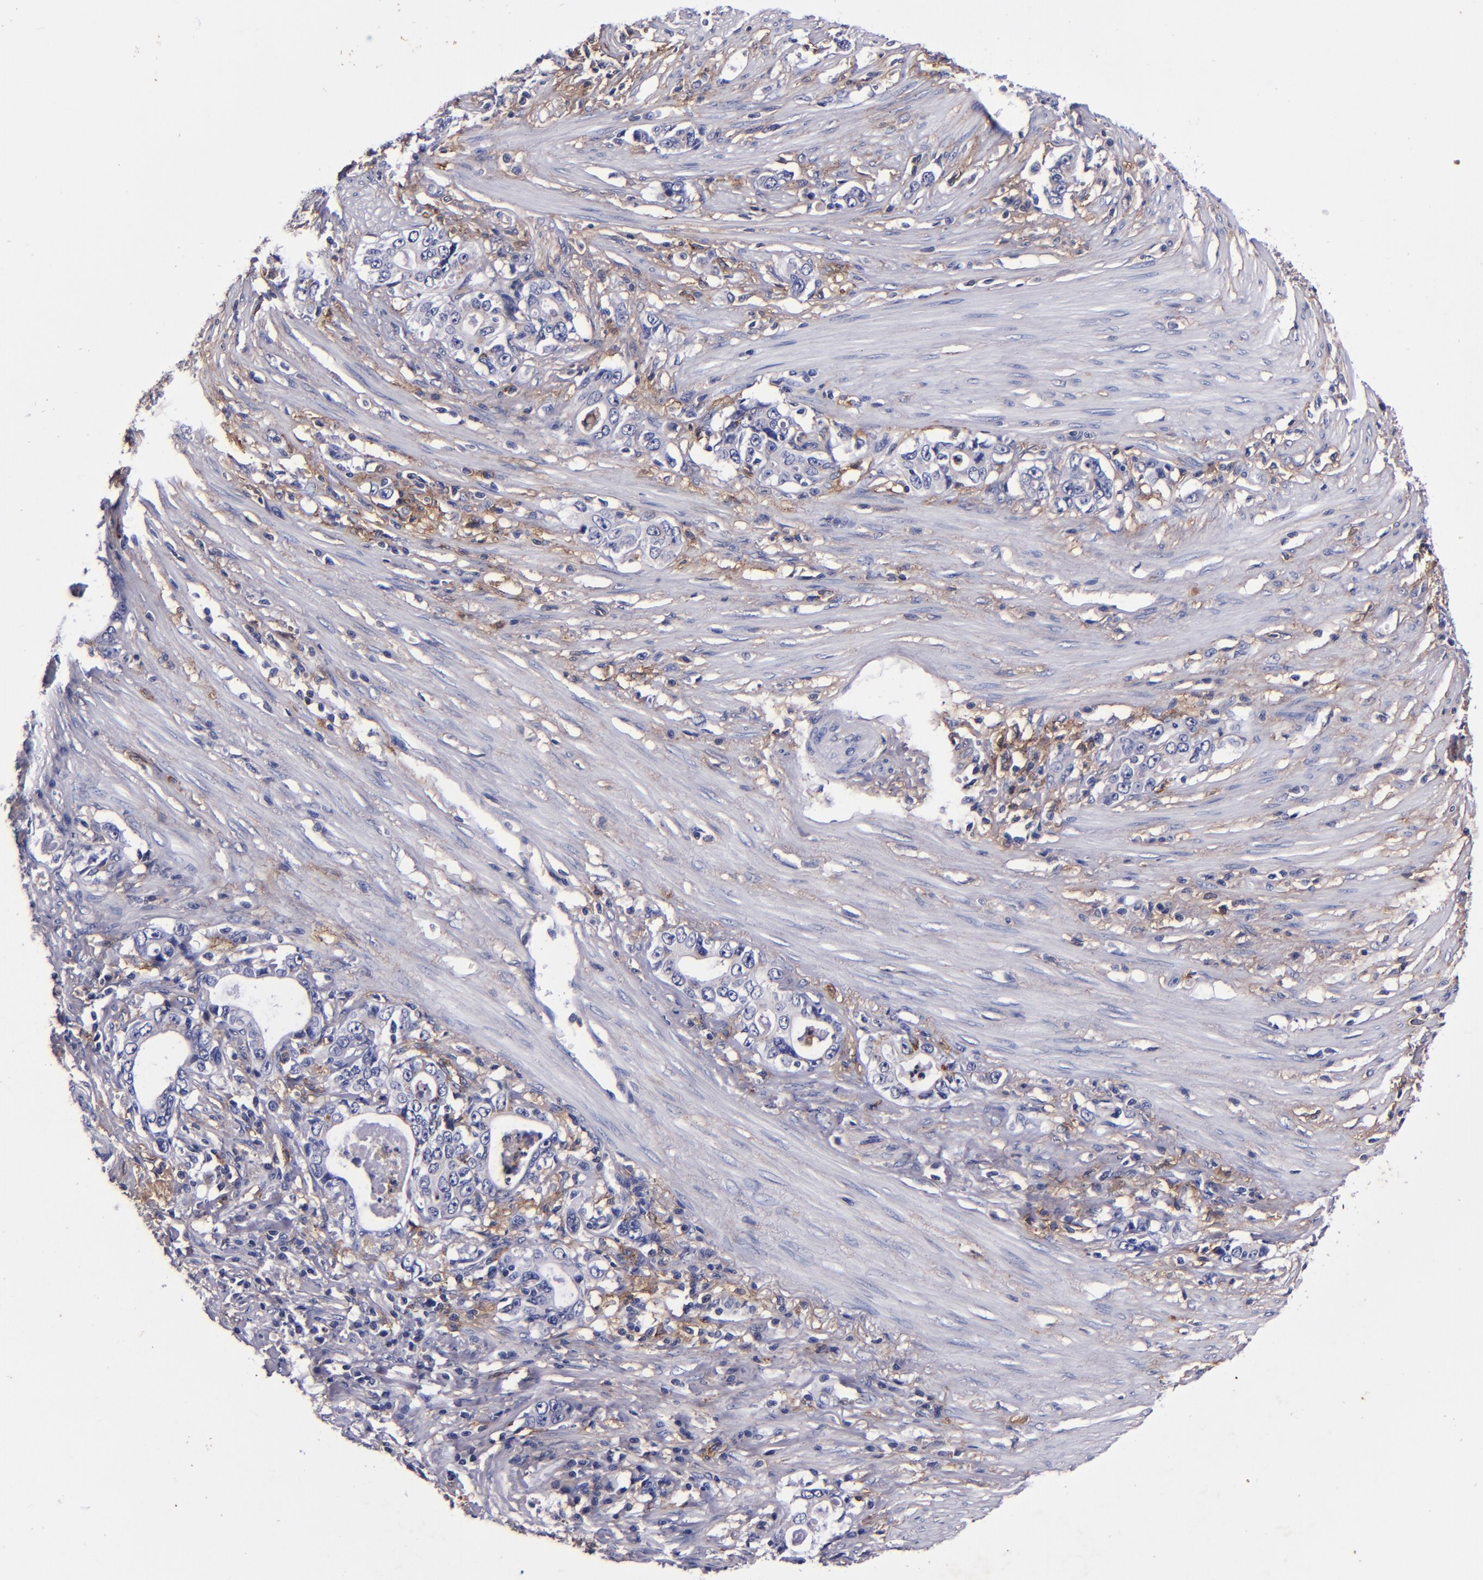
{"staining": {"intensity": "negative", "quantity": "none", "location": "none"}, "tissue": "stomach cancer", "cell_type": "Tumor cells", "image_type": "cancer", "snomed": [{"axis": "morphology", "description": "Adenocarcinoma, NOS"}, {"axis": "topography", "description": "Stomach, lower"}], "caption": "Image shows no significant protein positivity in tumor cells of stomach cancer (adenocarcinoma).", "gene": "SIRPA", "patient": {"sex": "female", "age": 72}}